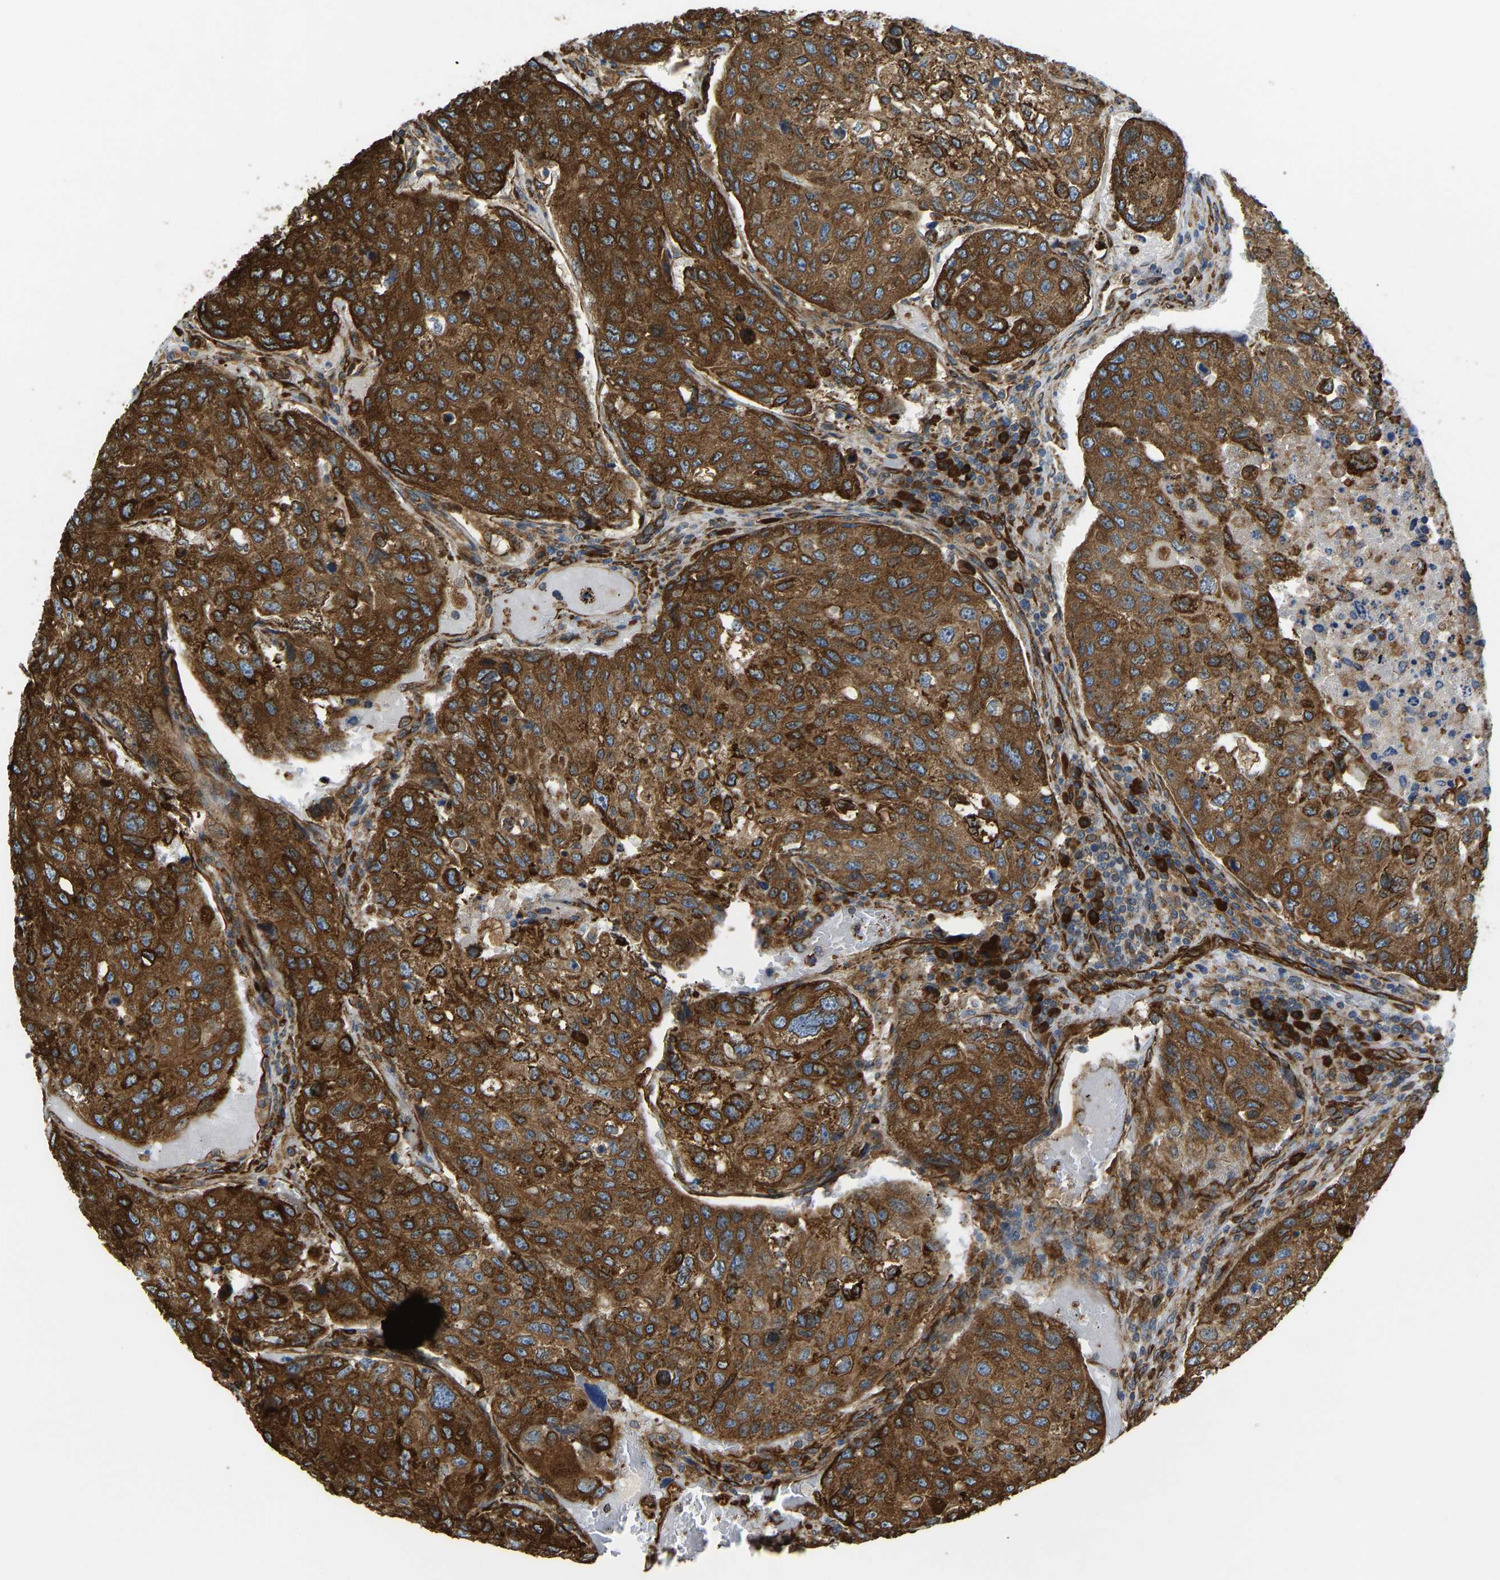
{"staining": {"intensity": "strong", "quantity": ">75%", "location": "cytoplasmic/membranous"}, "tissue": "urothelial cancer", "cell_type": "Tumor cells", "image_type": "cancer", "snomed": [{"axis": "morphology", "description": "Urothelial carcinoma, High grade"}, {"axis": "topography", "description": "Lymph node"}, {"axis": "topography", "description": "Urinary bladder"}], "caption": "Urothelial cancer stained for a protein (brown) demonstrates strong cytoplasmic/membranous positive expression in approximately >75% of tumor cells.", "gene": "BEX3", "patient": {"sex": "male", "age": 51}}